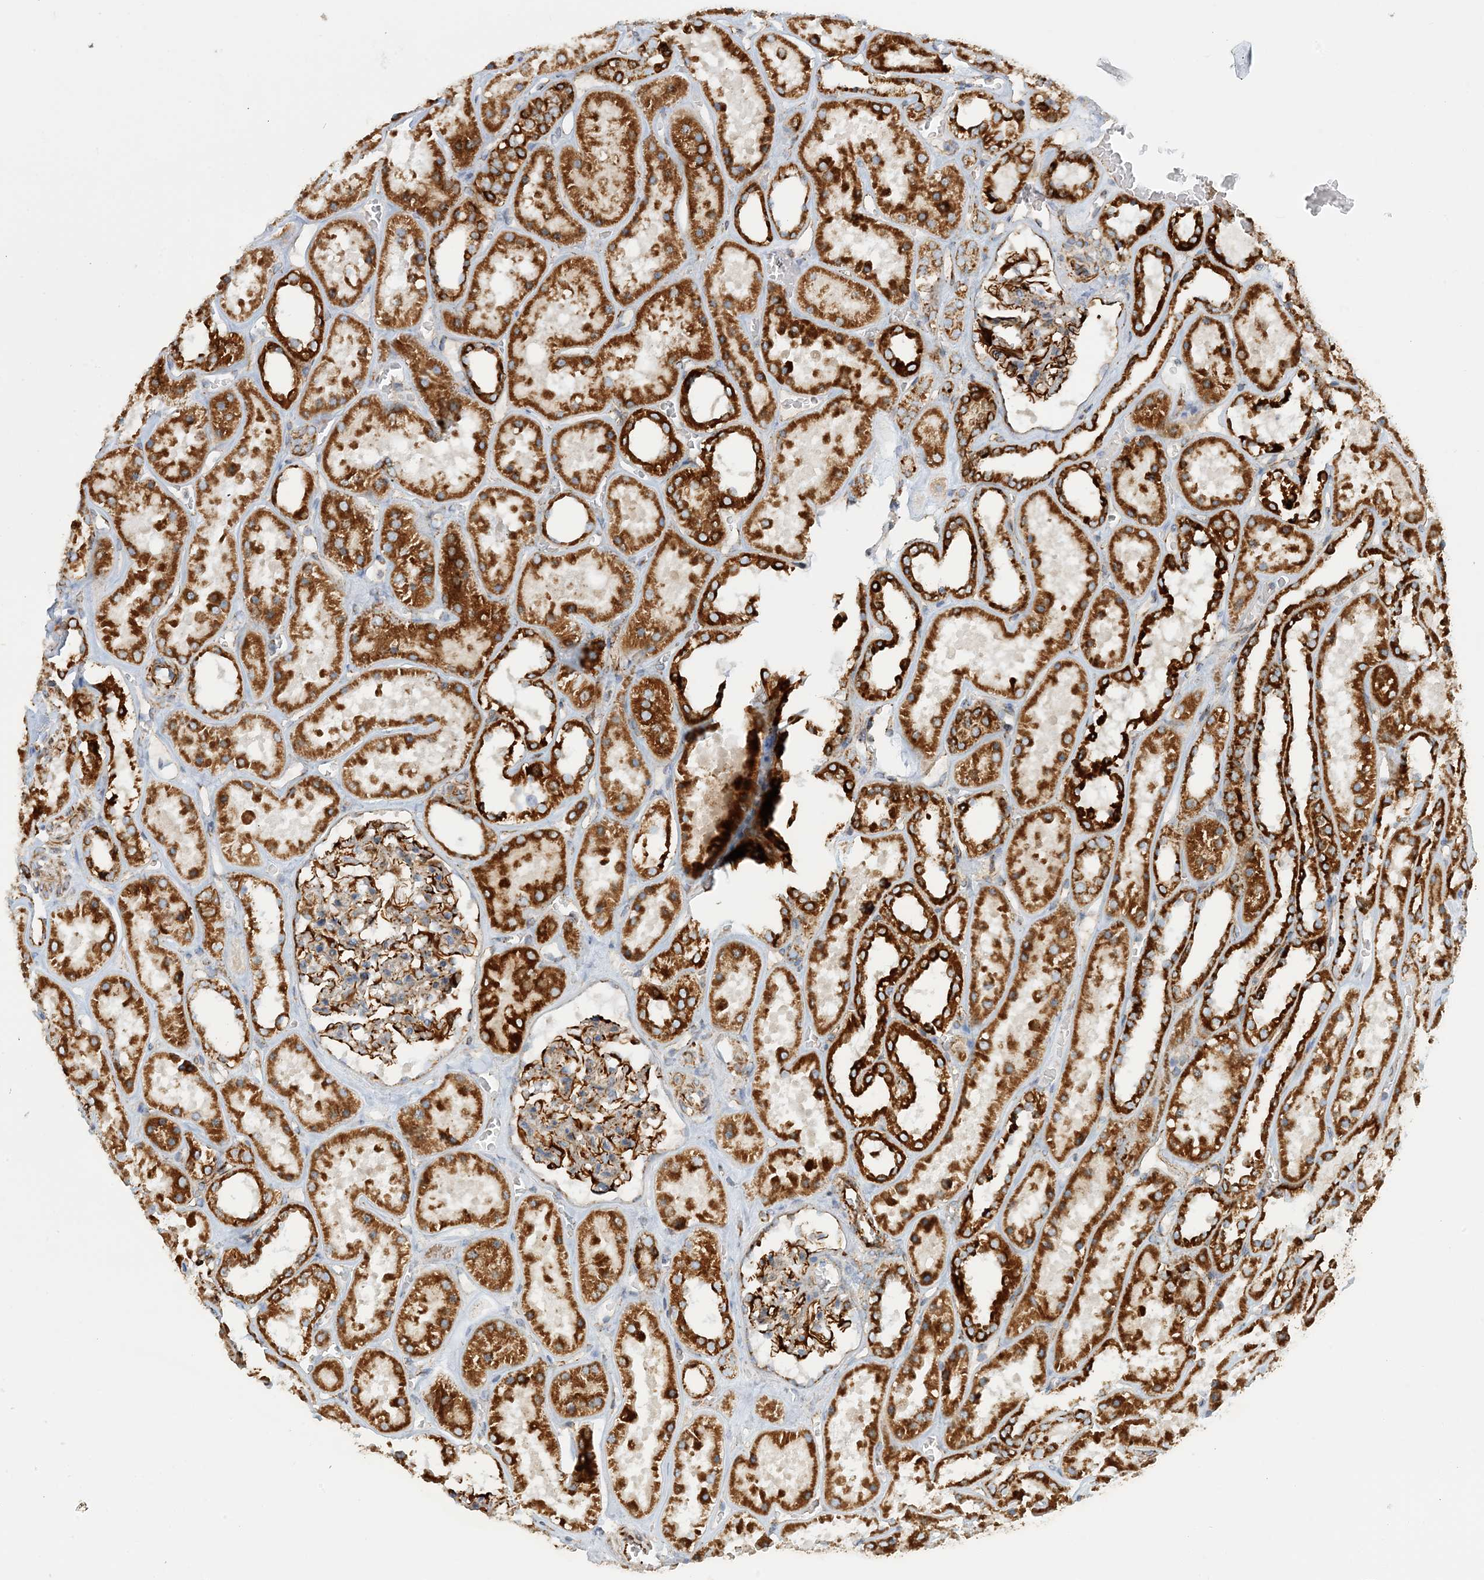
{"staining": {"intensity": "strong", "quantity": "25%-75%", "location": "cytoplasmic/membranous"}, "tissue": "kidney", "cell_type": "Cells in glomeruli", "image_type": "normal", "snomed": [{"axis": "morphology", "description": "Normal tissue, NOS"}, {"axis": "topography", "description": "Kidney"}], "caption": "This photomicrograph reveals benign kidney stained with immunohistochemistry to label a protein in brown. The cytoplasmic/membranous of cells in glomeruli show strong positivity for the protein. Nuclei are counter-stained blue.", "gene": "COA3", "patient": {"sex": "female", "age": 41}}